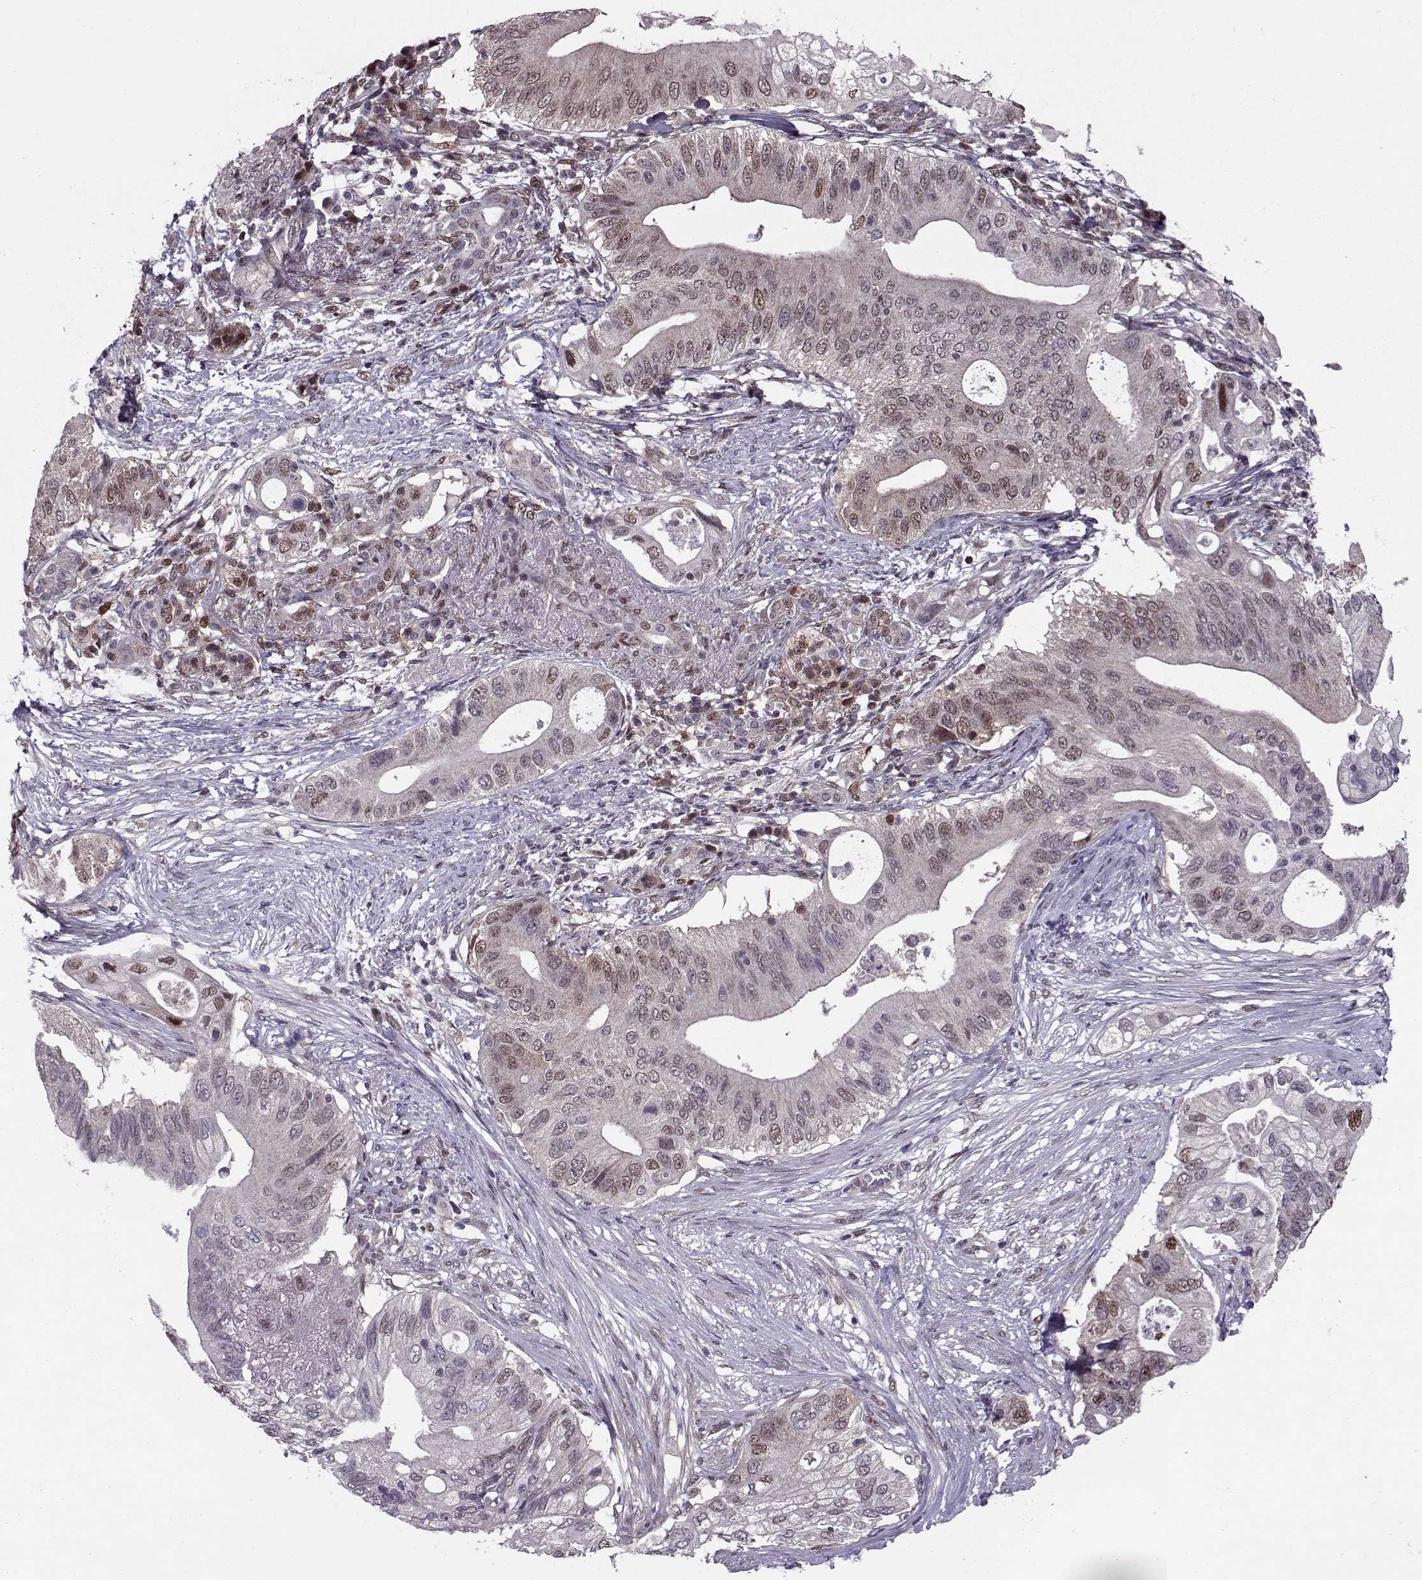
{"staining": {"intensity": "weak", "quantity": "25%-75%", "location": "nuclear"}, "tissue": "pancreatic cancer", "cell_type": "Tumor cells", "image_type": "cancer", "snomed": [{"axis": "morphology", "description": "Adenocarcinoma, NOS"}, {"axis": "topography", "description": "Pancreas"}], "caption": "A brown stain labels weak nuclear expression of a protein in adenocarcinoma (pancreatic) tumor cells.", "gene": "CDK4", "patient": {"sex": "female", "age": 72}}